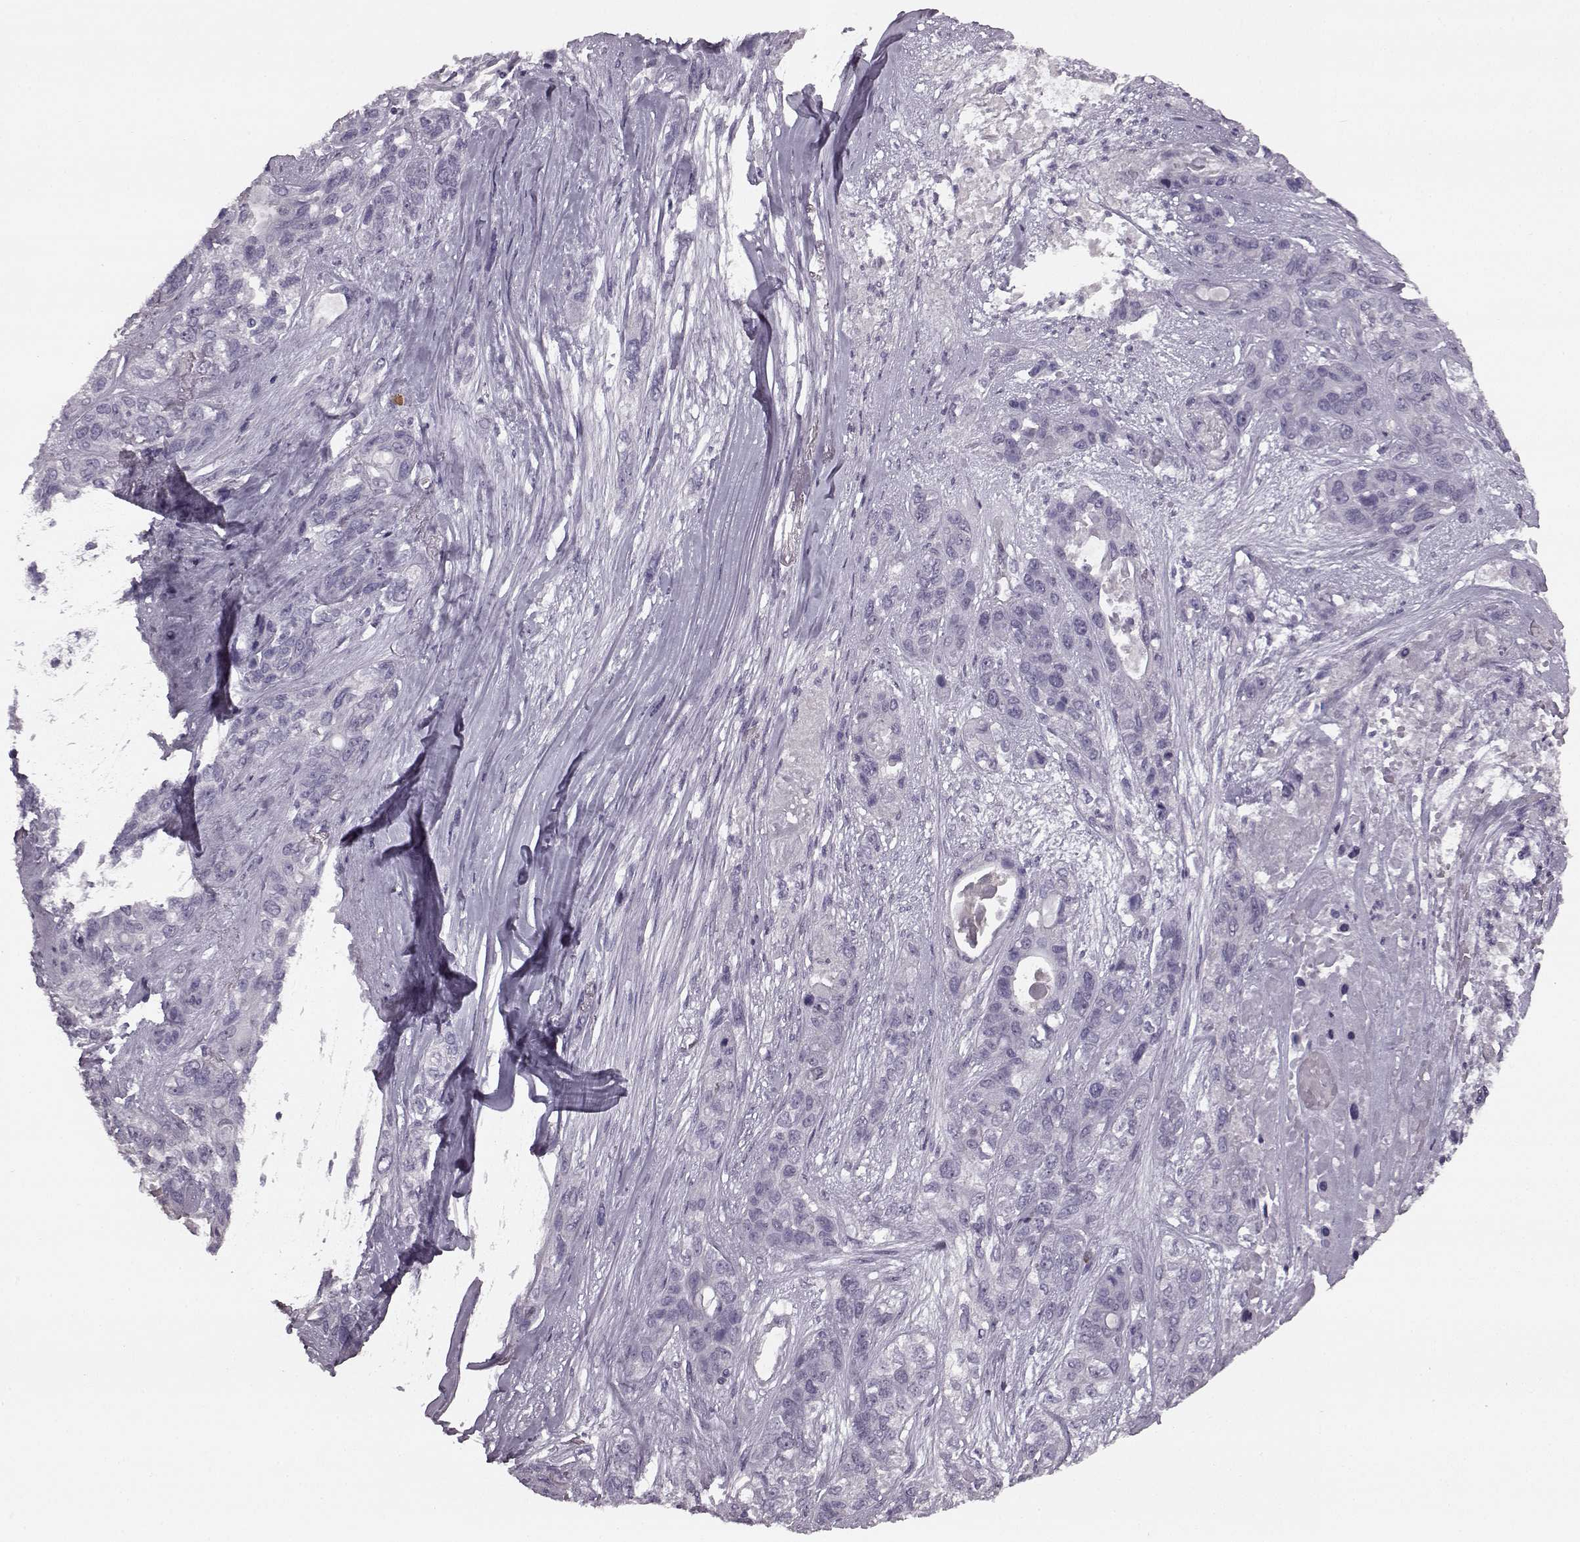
{"staining": {"intensity": "negative", "quantity": "none", "location": "none"}, "tissue": "lung cancer", "cell_type": "Tumor cells", "image_type": "cancer", "snomed": [{"axis": "morphology", "description": "Squamous cell carcinoma, NOS"}, {"axis": "topography", "description": "Lung"}], "caption": "DAB (3,3'-diaminobenzidine) immunohistochemical staining of human lung cancer (squamous cell carcinoma) displays no significant expression in tumor cells. (Stains: DAB (3,3'-diaminobenzidine) immunohistochemistry with hematoxylin counter stain, Microscopy: brightfield microscopy at high magnification).", "gene": "PRPH2", "patient": {"sex": "female", "age": 70}}